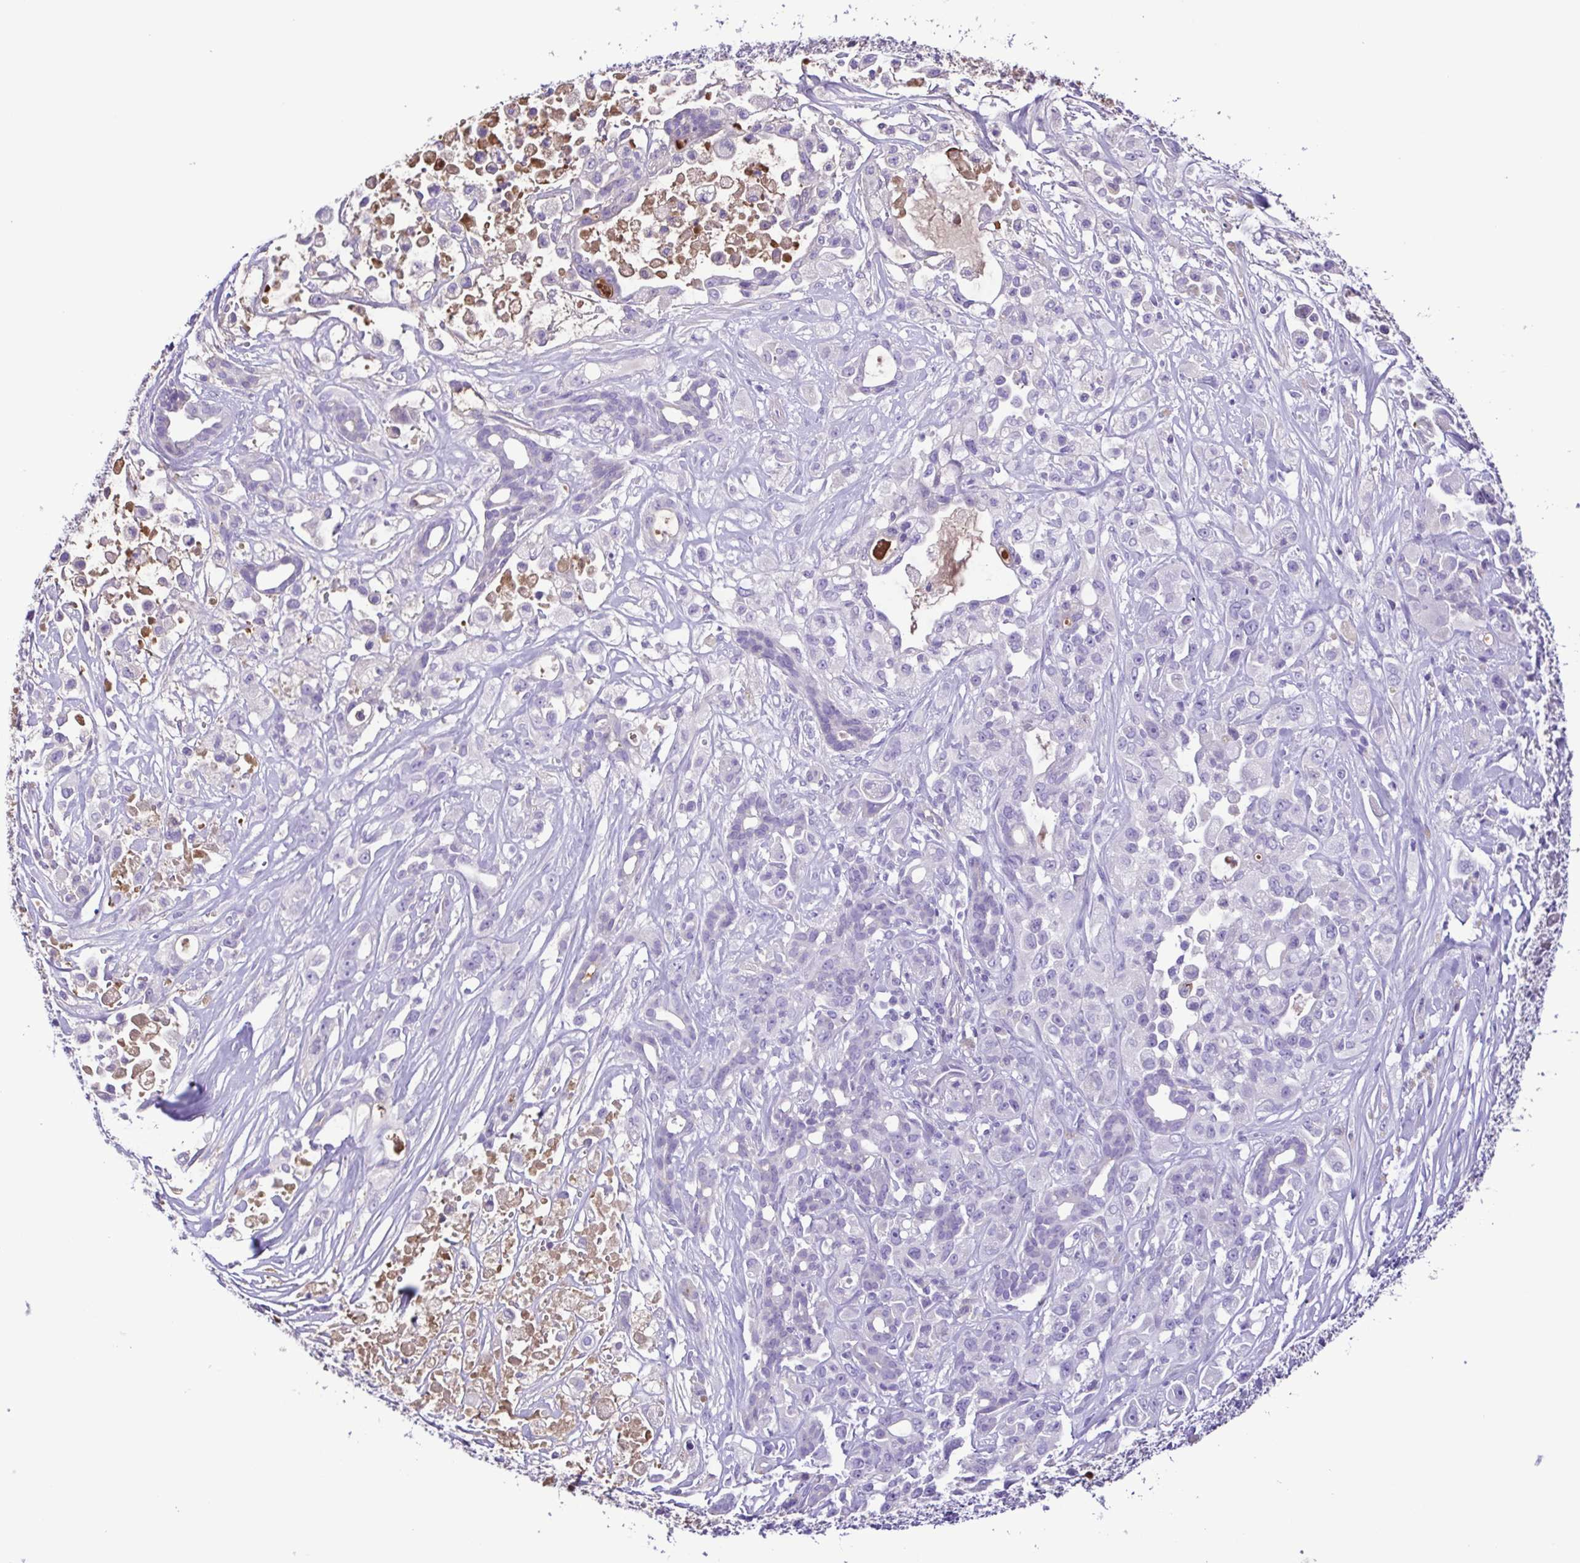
{"staining": {"intensity": "negative", "quantity": "none", "location": "none"}, "tissue": "pancreatic cancer", "cell_type": "Tumor cells", "image_type": "cancer", "snomed": [{"axis": "morphology", "description": "Adenocarcinoma, NOS"}, {"axis": "topography", "description": "Pancreas"}], "caption": "Human pancreatic cancer (adenocarcinoma) stained for a protein using IHC exhibits no staining in tumor cells.", "gene": "IGFL1", "patient": {"sex": "male", "age": 44}}